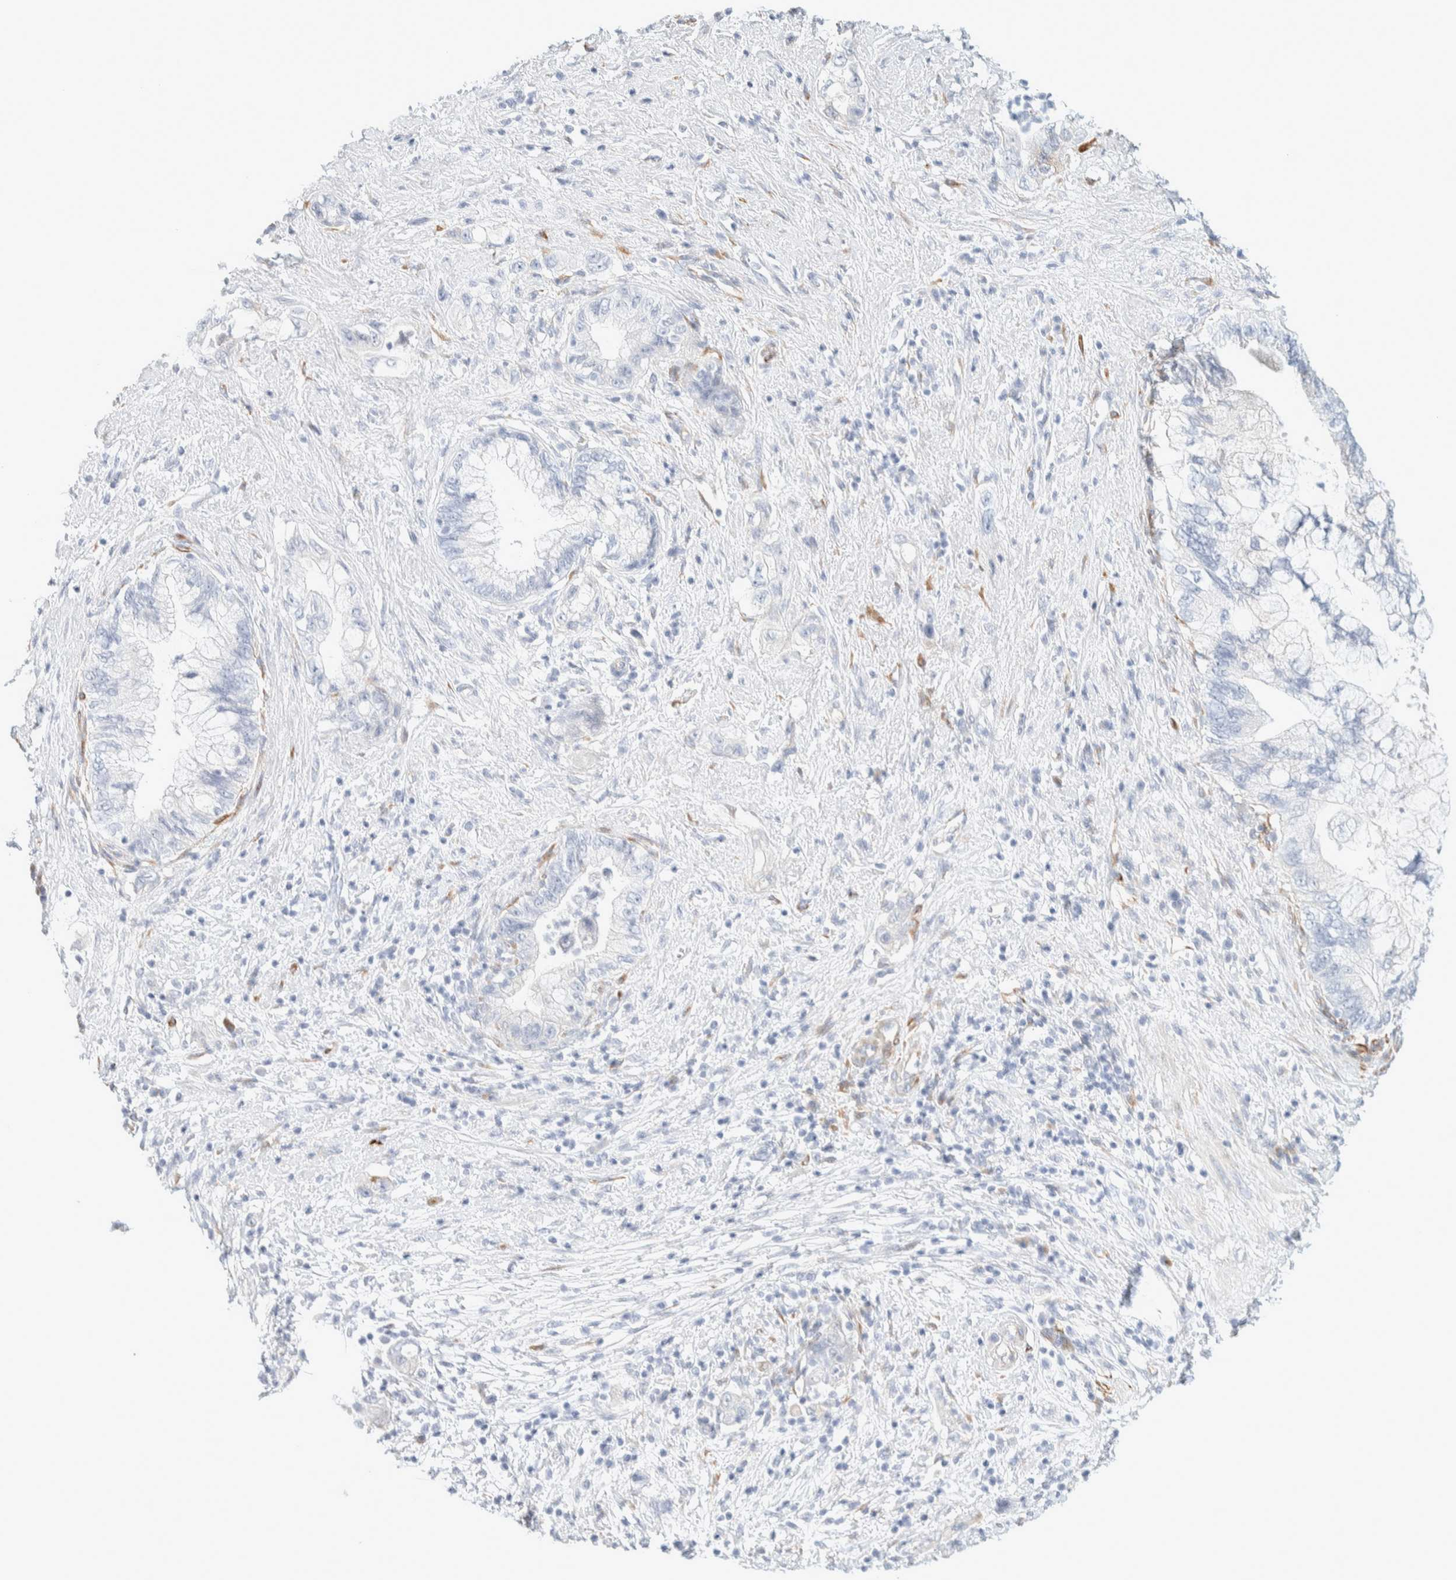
{"staining": {"intensity": "negative", "quantity": "none", "location": "none"}, "tissue": "pancreatic cancer", "cell_type": "Tumor cells", "image_type": "cancer", "snomed": [{"axis": "morphology", "description": "Adenocarcinoma, NOS"}, {"axis": "topography", "description": "Pancreas"}], "caption": "Immunohistochemistry of adenocarcinoma (pancreatic) shows no expression in tumor cells.", "gene": "ATCAY", "patient": {"sex": "female", "age": 73}}